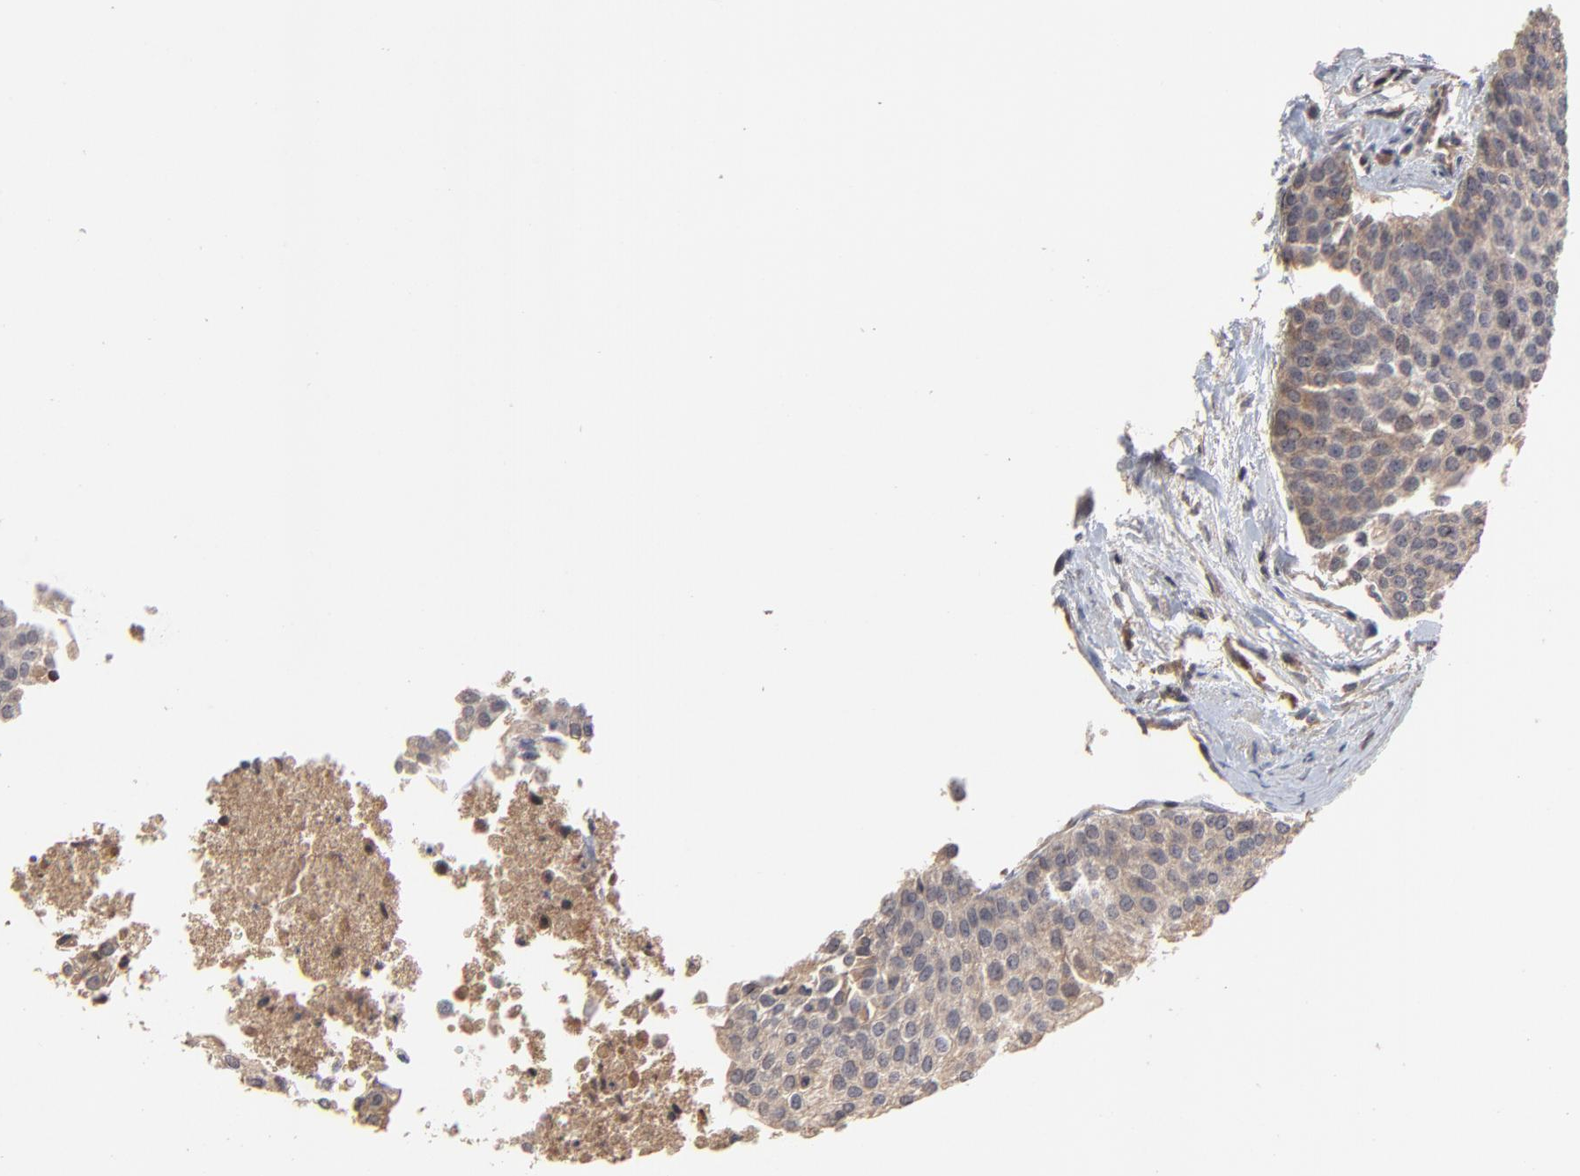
{"staining": {"intensity": "weak", "quantity": ">75%", "location": "nuclear"}, "tissue": "urothelial cancer", "cell_type": "Tumor cells", "image_type": "cancer", "snomed": [{"axis": "morphology", "description": "Urothelial carcinoma, Low grade"}, {"axis": "topography", "description": "Urinary bladder"}], "caption": "The histopathology image displays staining of low-grade urothelial carcinoma, revealing weak nuclear protein positivity (brown color) within tumor cells.", "gene": "VPREB3", "patient": {"sex": "female", "age": 73}}